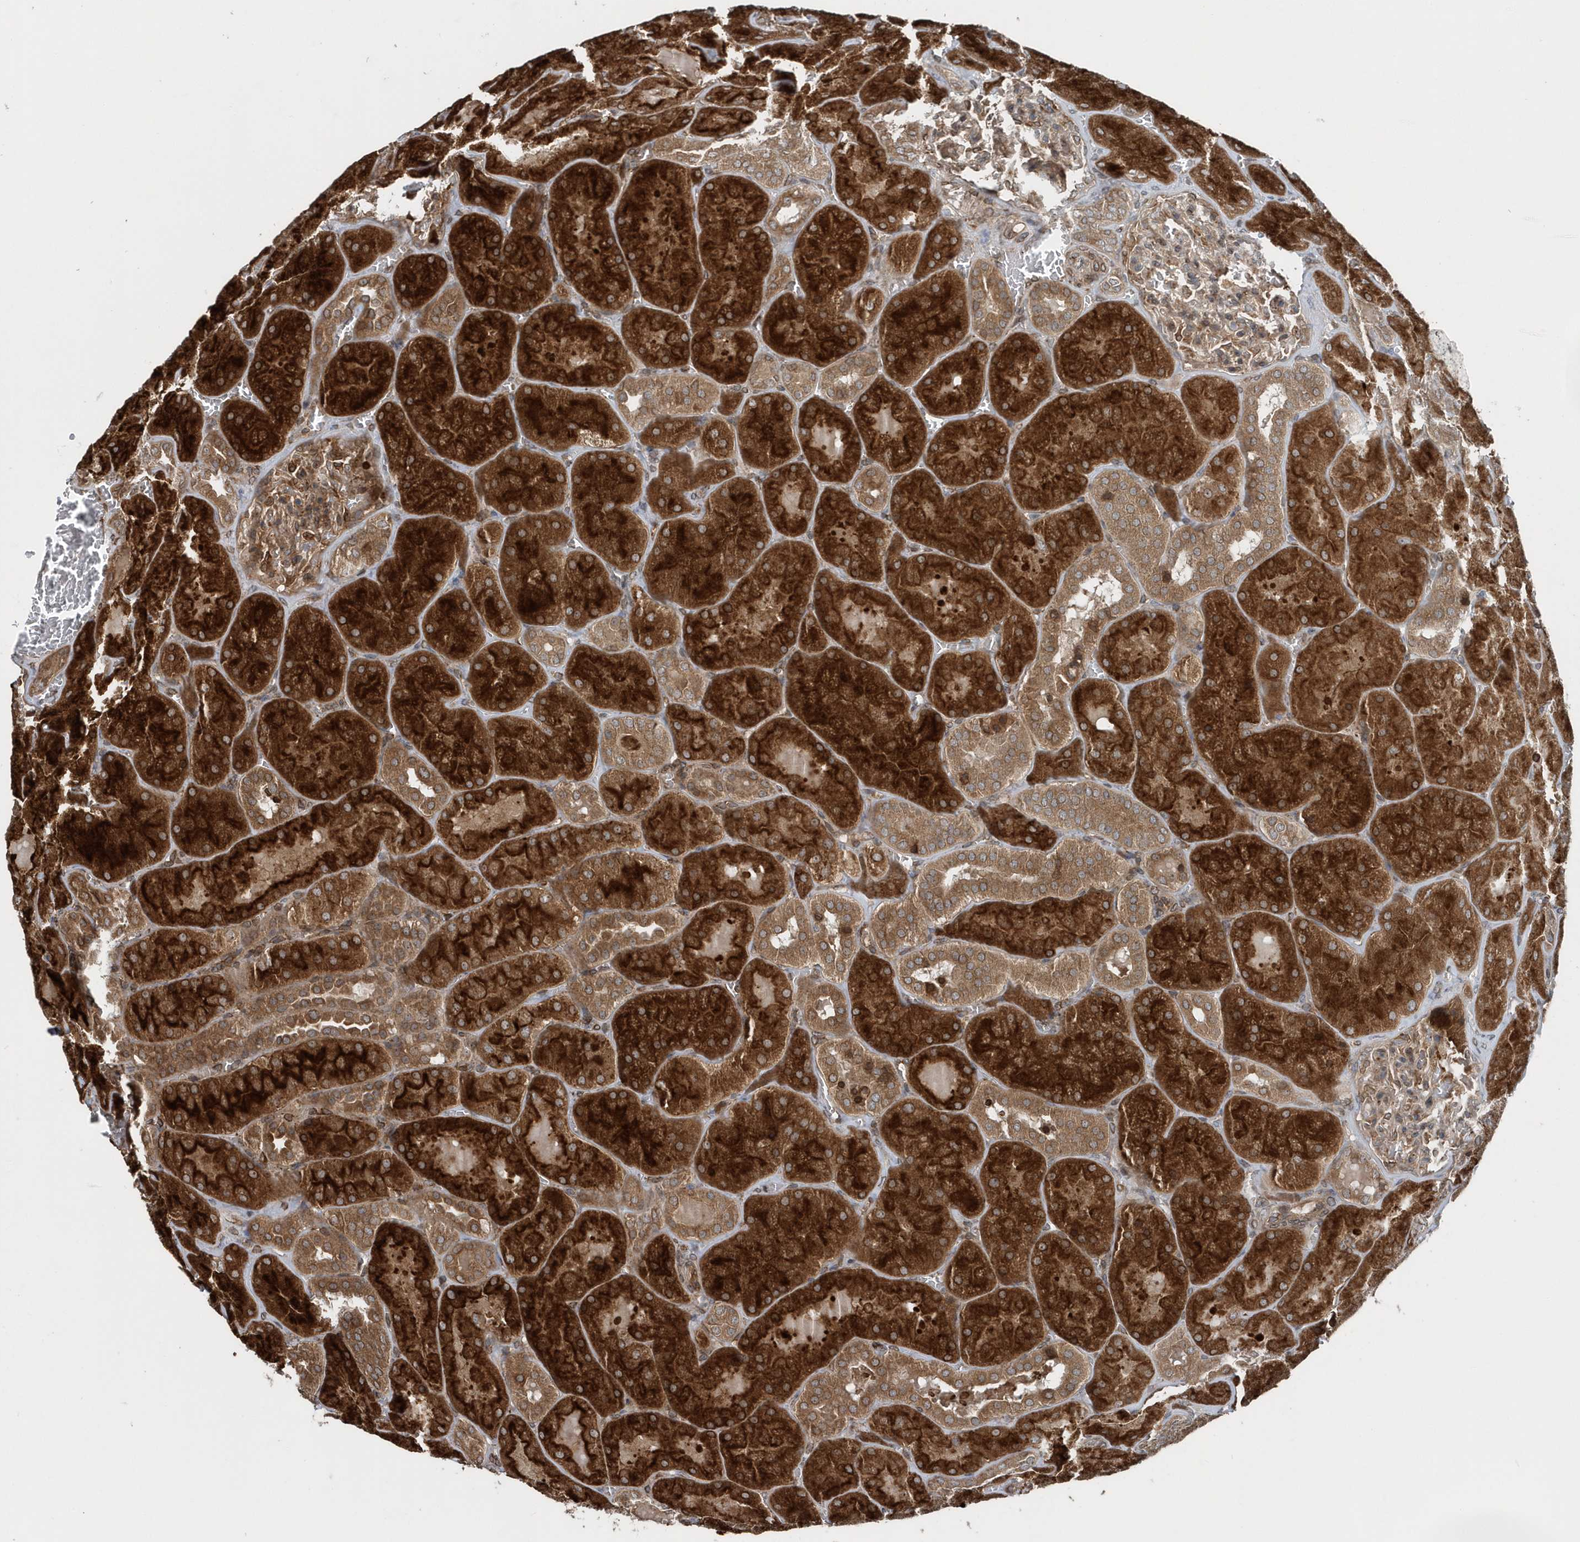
{"staining": {"intensity": "moderate", "quantity": "25%-75%", "location": "cytoplasmic/membranous"}, "tissue": "kidney", "cell_type": "Cells in glomeruli", "image_type": "normal", "snomed": [{"axis": "morphology", "description": "Normal tissue, NOS"}, {"axis": "topography", "description": "Kidney"}], "caption": "Kidney was stained to show a protein in brown. There is medium levels of moderate cytoplasmic/membranous staining in approximately 25%-75% of cells in glomeruli. (DAB IHC, brown staining for protein, blue staining for nuclei).", "gene": "MCC", "patient": {"sex": "male", "age": 28}}